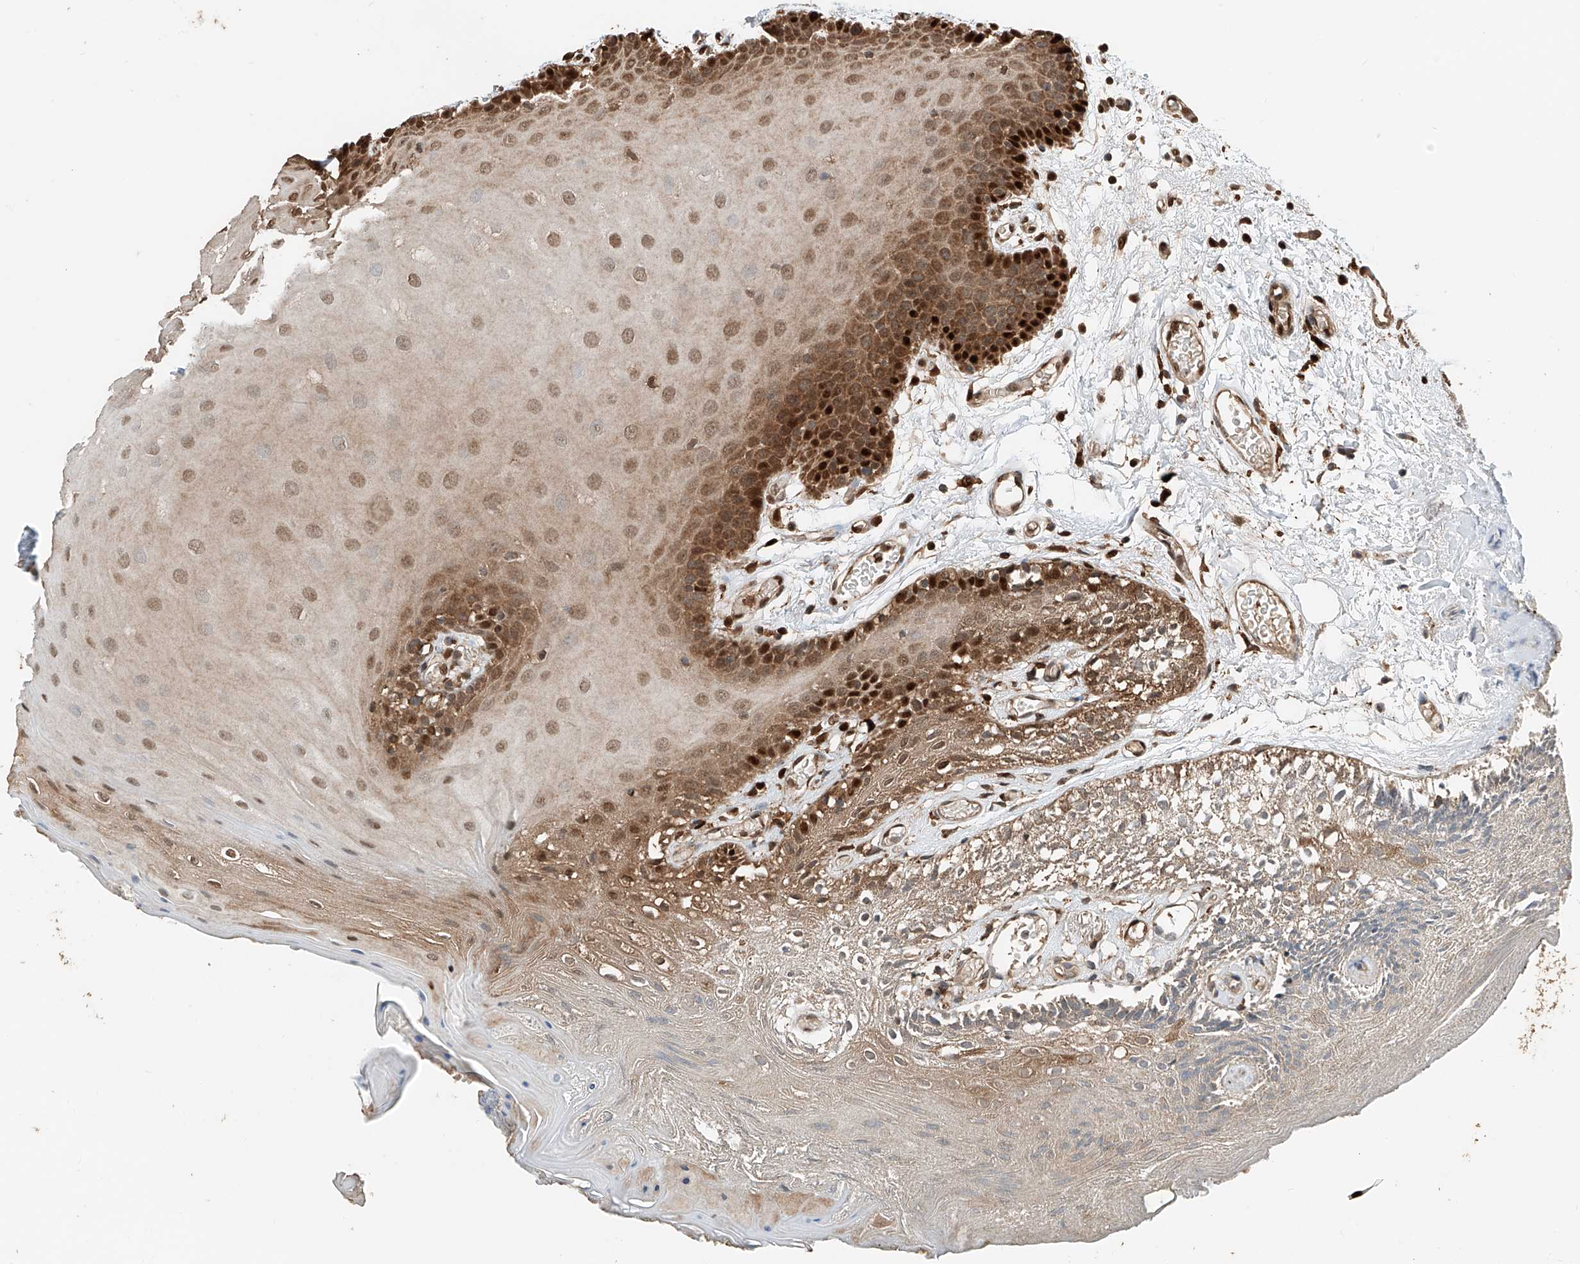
{"staining": {"intensity": "moderate", "quantity": ">75%", "location": "cytoplasmic/membranous,nuclear"}, "tissue": "oral mucosa", "cell_type": "Squamous epithelial cells", "image_type": "normal", "snomed": [{"axis": "morphology", "description": "Normal tissue, NOS"}, {"axis": "morphology", "description": "Squamous cell carcinoma, NOS"}, {"axis": "topography", "description": "Skeletal muscle"}, {"axis": "topography", "description": "Oral tissue"}, {"axis": "topography", "description": "Salivary gland"}, {"axis": "topography", "description": "Head-Neck"}], "caption": "Immunohistochemistry (DAB) staining of benign human oral mucosa shows moderate cytoplasmic/membranous,nuclear protein positivity in approximately >75% of squamous epithelial cells. (DAB (3,3'-diaminobenzidine) = brown stain, brightfield microscopy at high magnification).", "gene": "RMND1", "patient": {"sex": "male", "age": 54}}